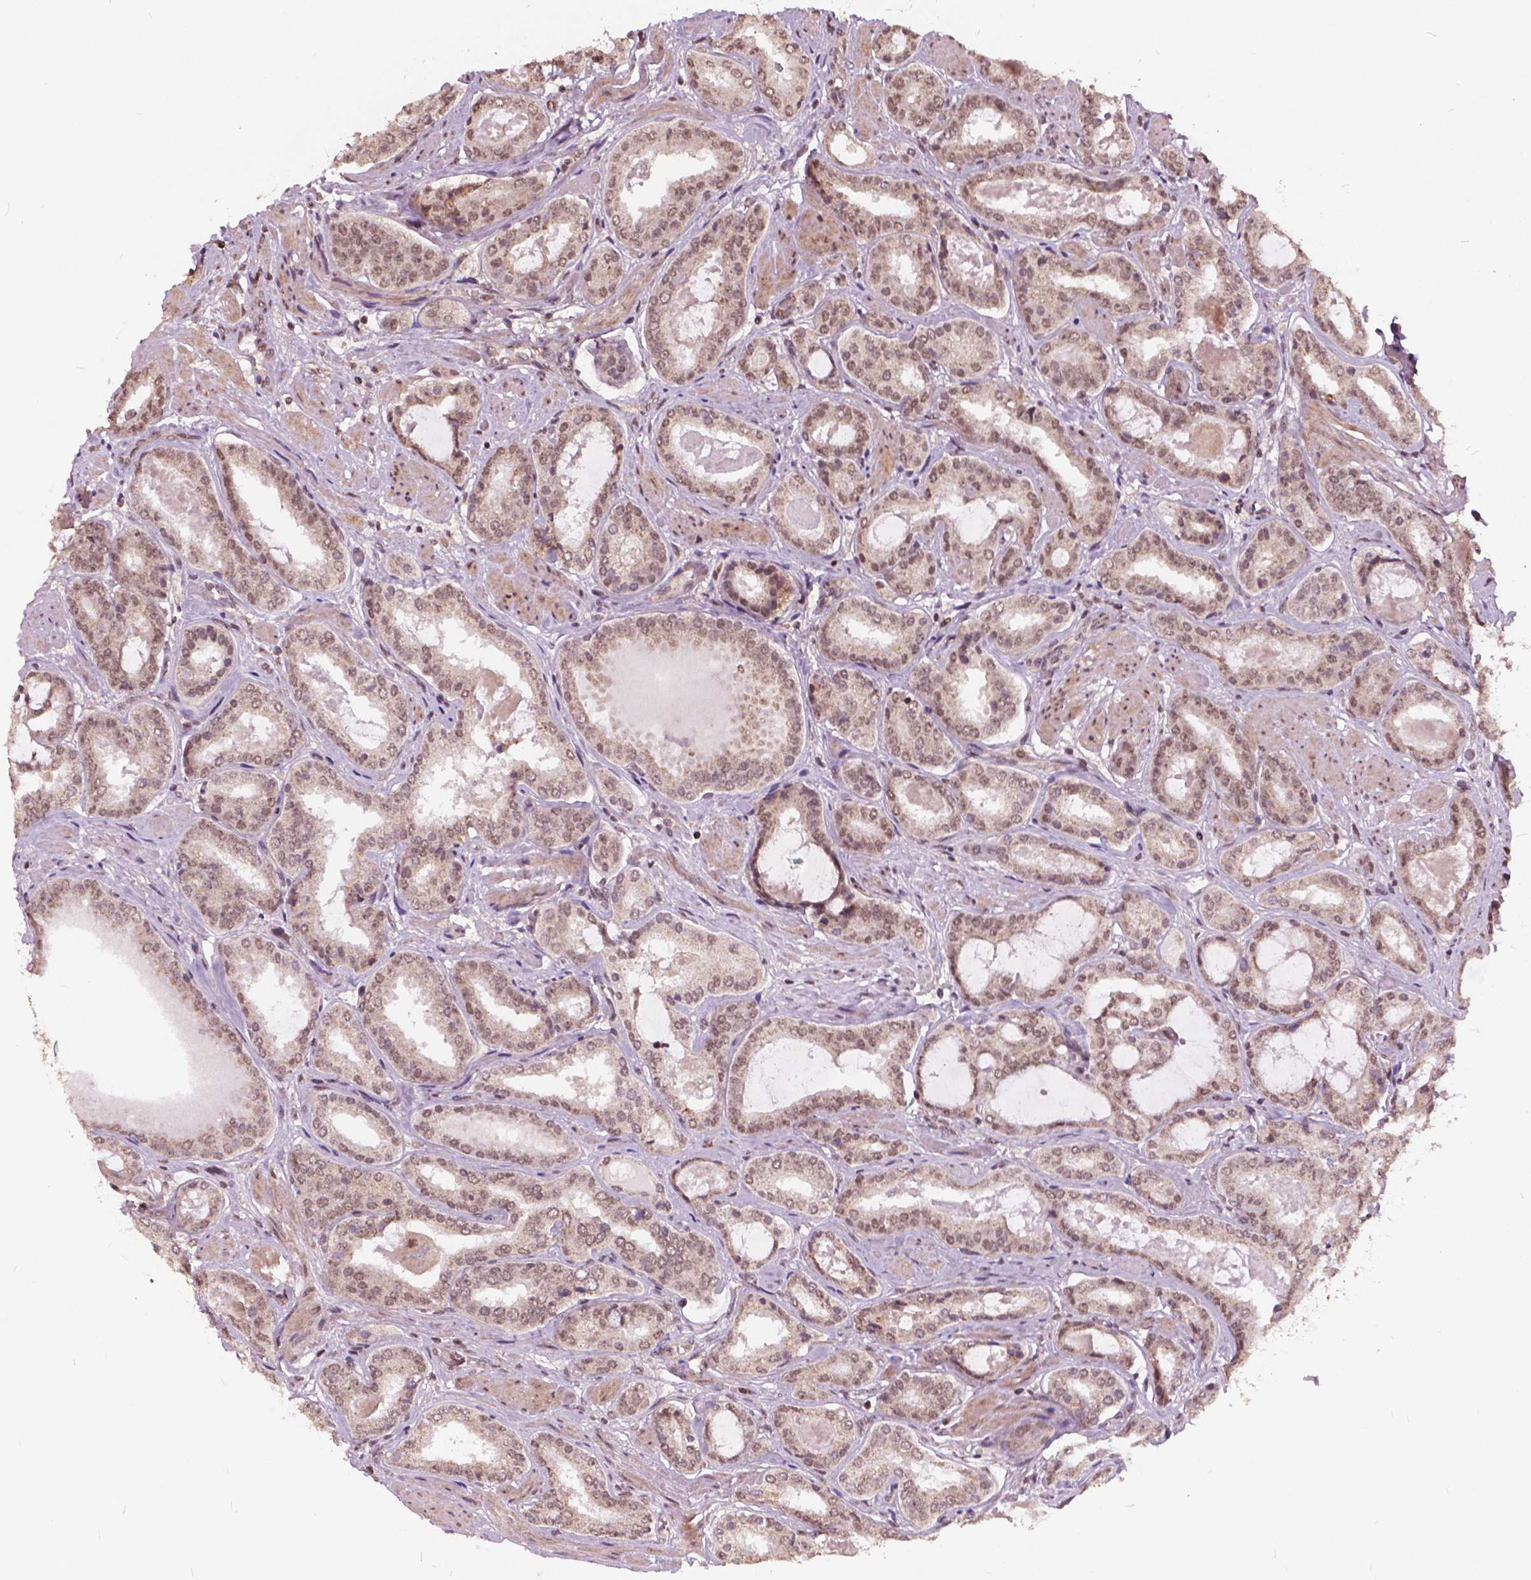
{"staining": {"intensity": "weak", "quantity": ">75%", "location": "nuclear"}, "tissue": "prostate cancer", "cell_type": "Tumor cells", "image_type": "cancer", "snomed": [{"axis": "morphology", "description": "Adenocarcinoma, High grade"}, {"axis": "topography", "description": "Prostate"}], "caption": "Immunohistochemistry staining of prostate cancer, which exhibits low levels of weak nuclear positivity in about >75% of tumor cells indicating weak nuclear protein staining. The staining was performed using DAB (brown) for protein detection and nuclei were counterstained in hematoxylin (blue).", "gene": "GPS2", "patient": {"sex": "male", "age": 63}}